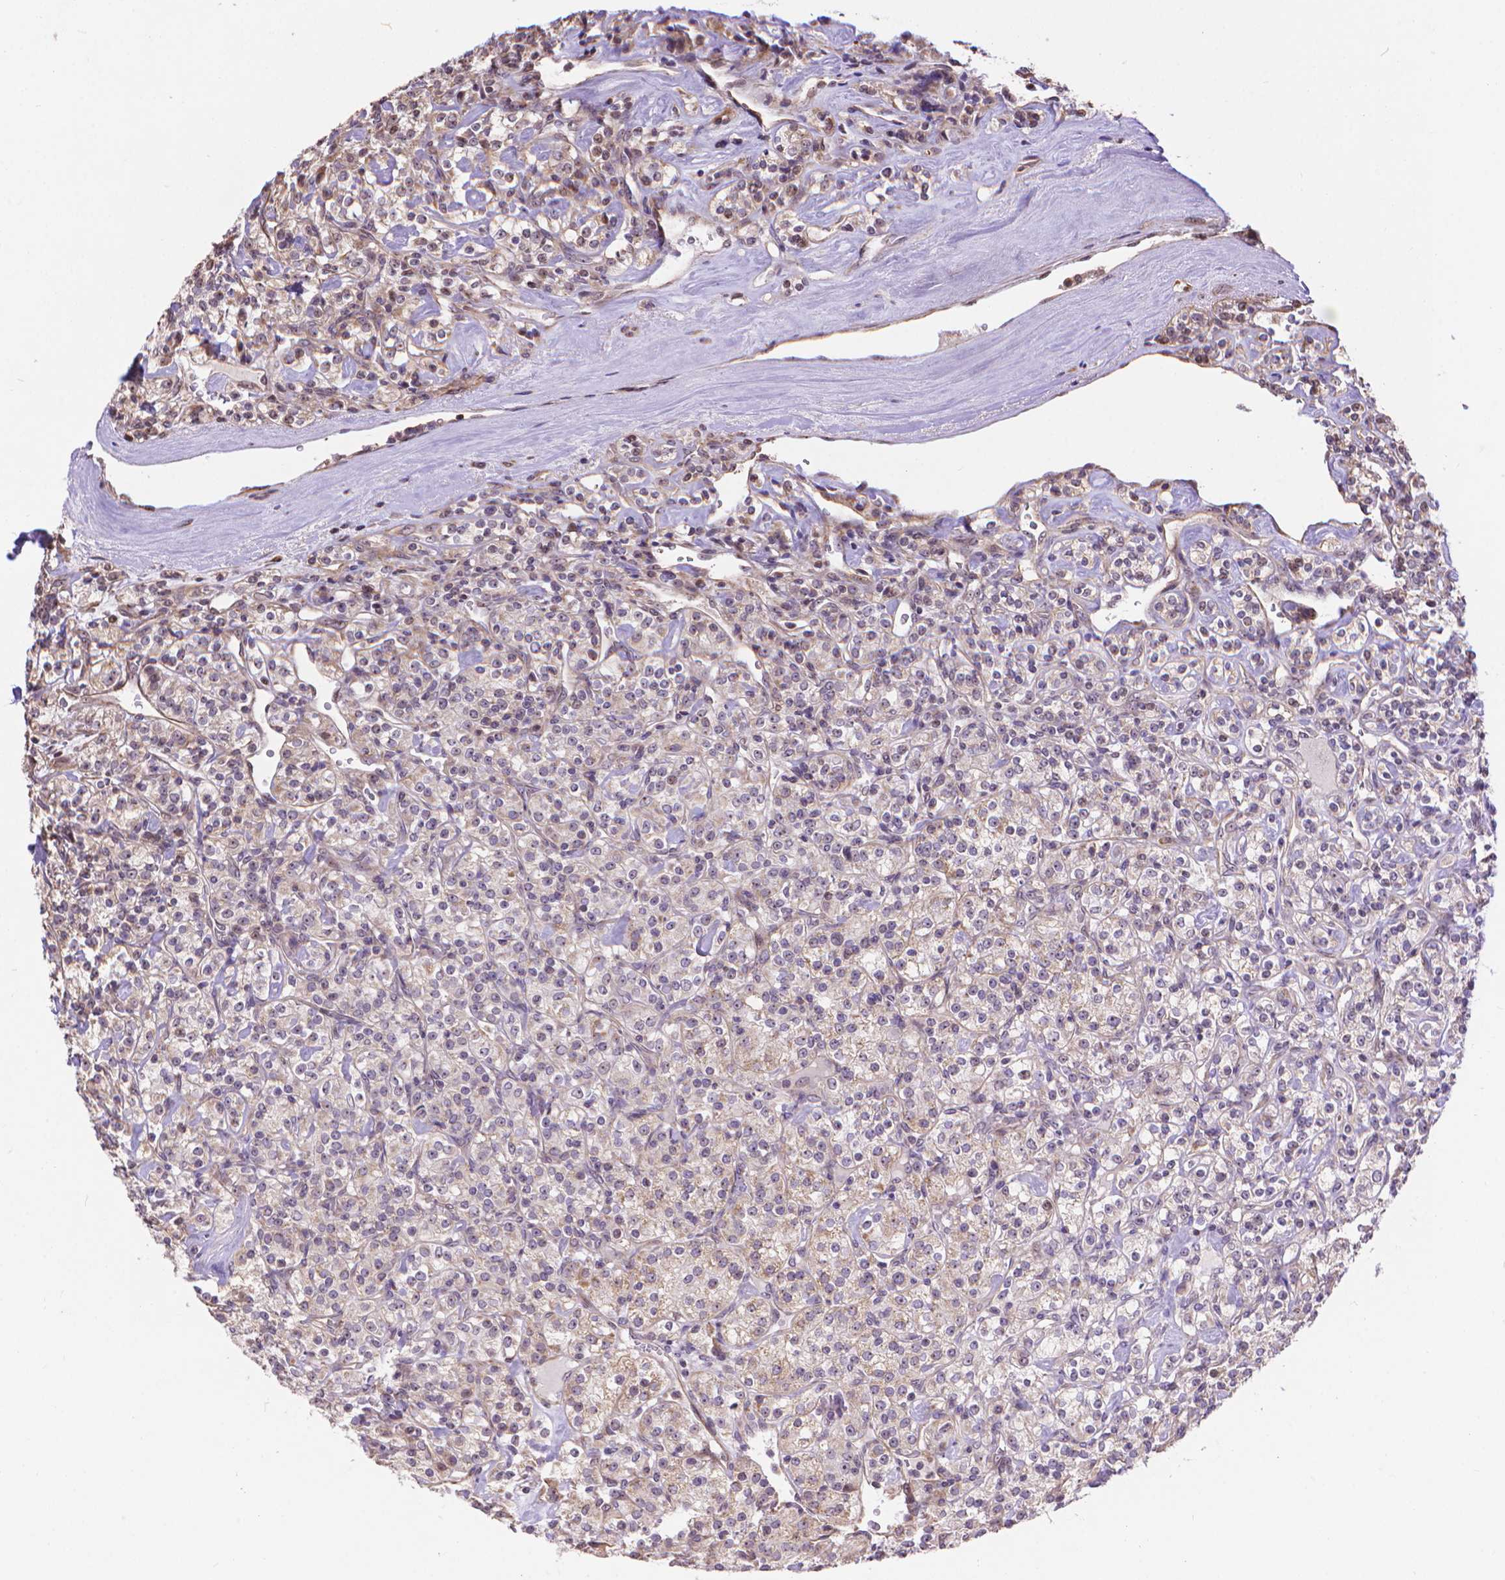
{"staining": {"intensity": "negative", "quantity": "none", "location": "none"}, "tissue": "renal cancer", "cell_type": "Tumor cells", "image_type": "cancer", "snomed": [{"axis": "morphology", "description": "Adenocarcinoma, NOS"}, {"axis": "topography", "description": "Kidney"}], "caption": "This image is of renal cancer stained with IHC to label a protein in brown with the nuclei are counter-stained blue. There is no expression in tumor cells.", "gene": "TMEM135", "patient": {"sex": "male", "age": 77}}